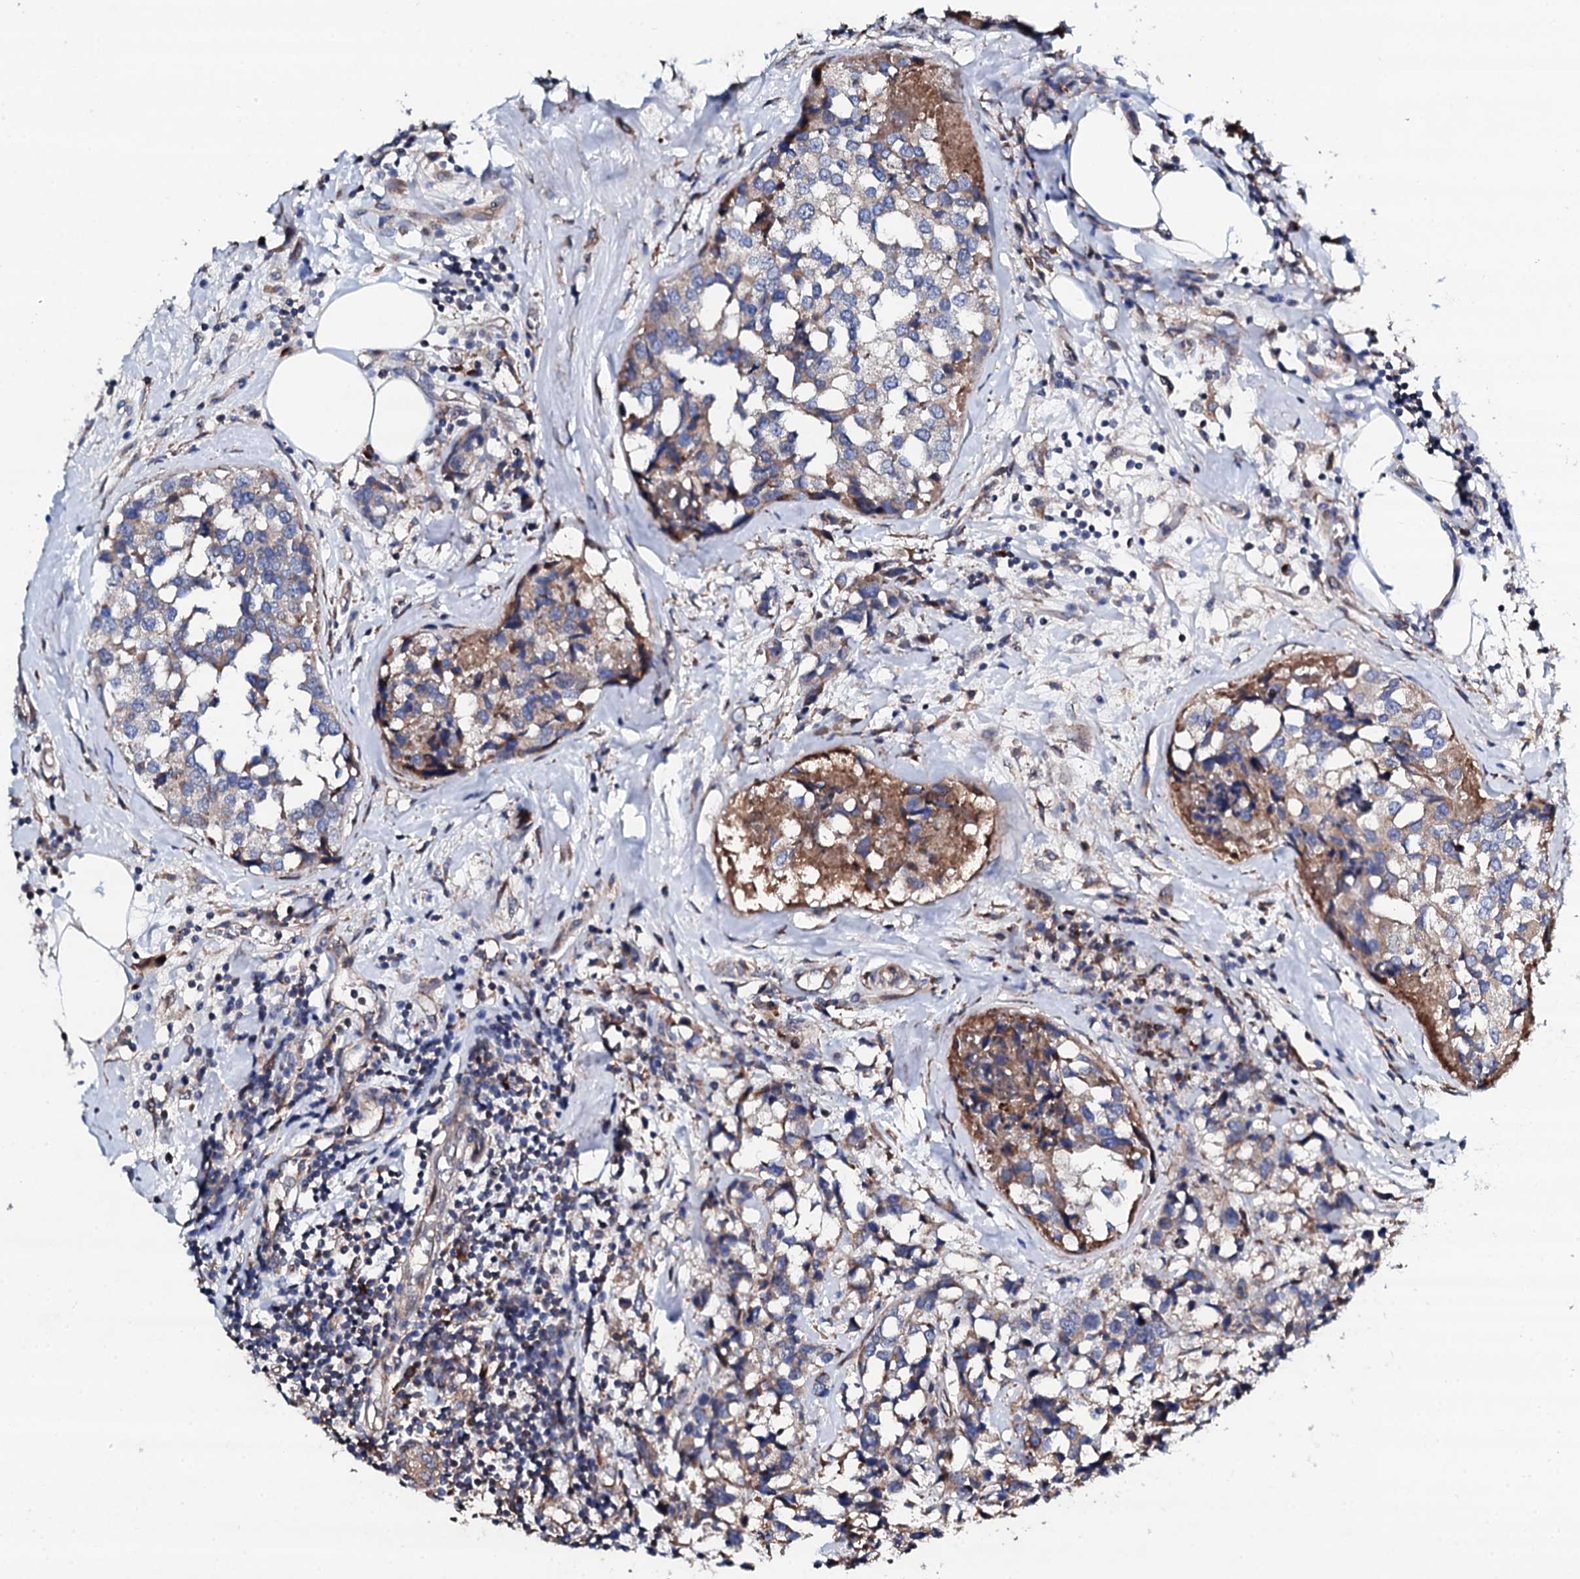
{"staining": {"intensity": "moderate", "quantity": "<25%", "location": "cytoplasmic/membranous"}, "tissue": "breast cancer", "cell_type": "Tumor cells", "image_type": "cancer", "snomed": [{"axis": "morphology", "description": "Lobular carcinoma"}, {"axis": "topography", "description": "Breast"}], "caption": "Immunohistochemistry (IHC) staining of breast lobular carcinoma, which shows low levels of moderate cytoplasmic/membranous expression in about <25% of tumor cells indicating moderate cytoplasmic/membranous protein expression. The staining was performed using DAB (brown) for protein detection and nuclei were counterstained in hematoxylin (blue).", "gene": "LIPT2", "patient": {"sex": "female", "age": 59}}